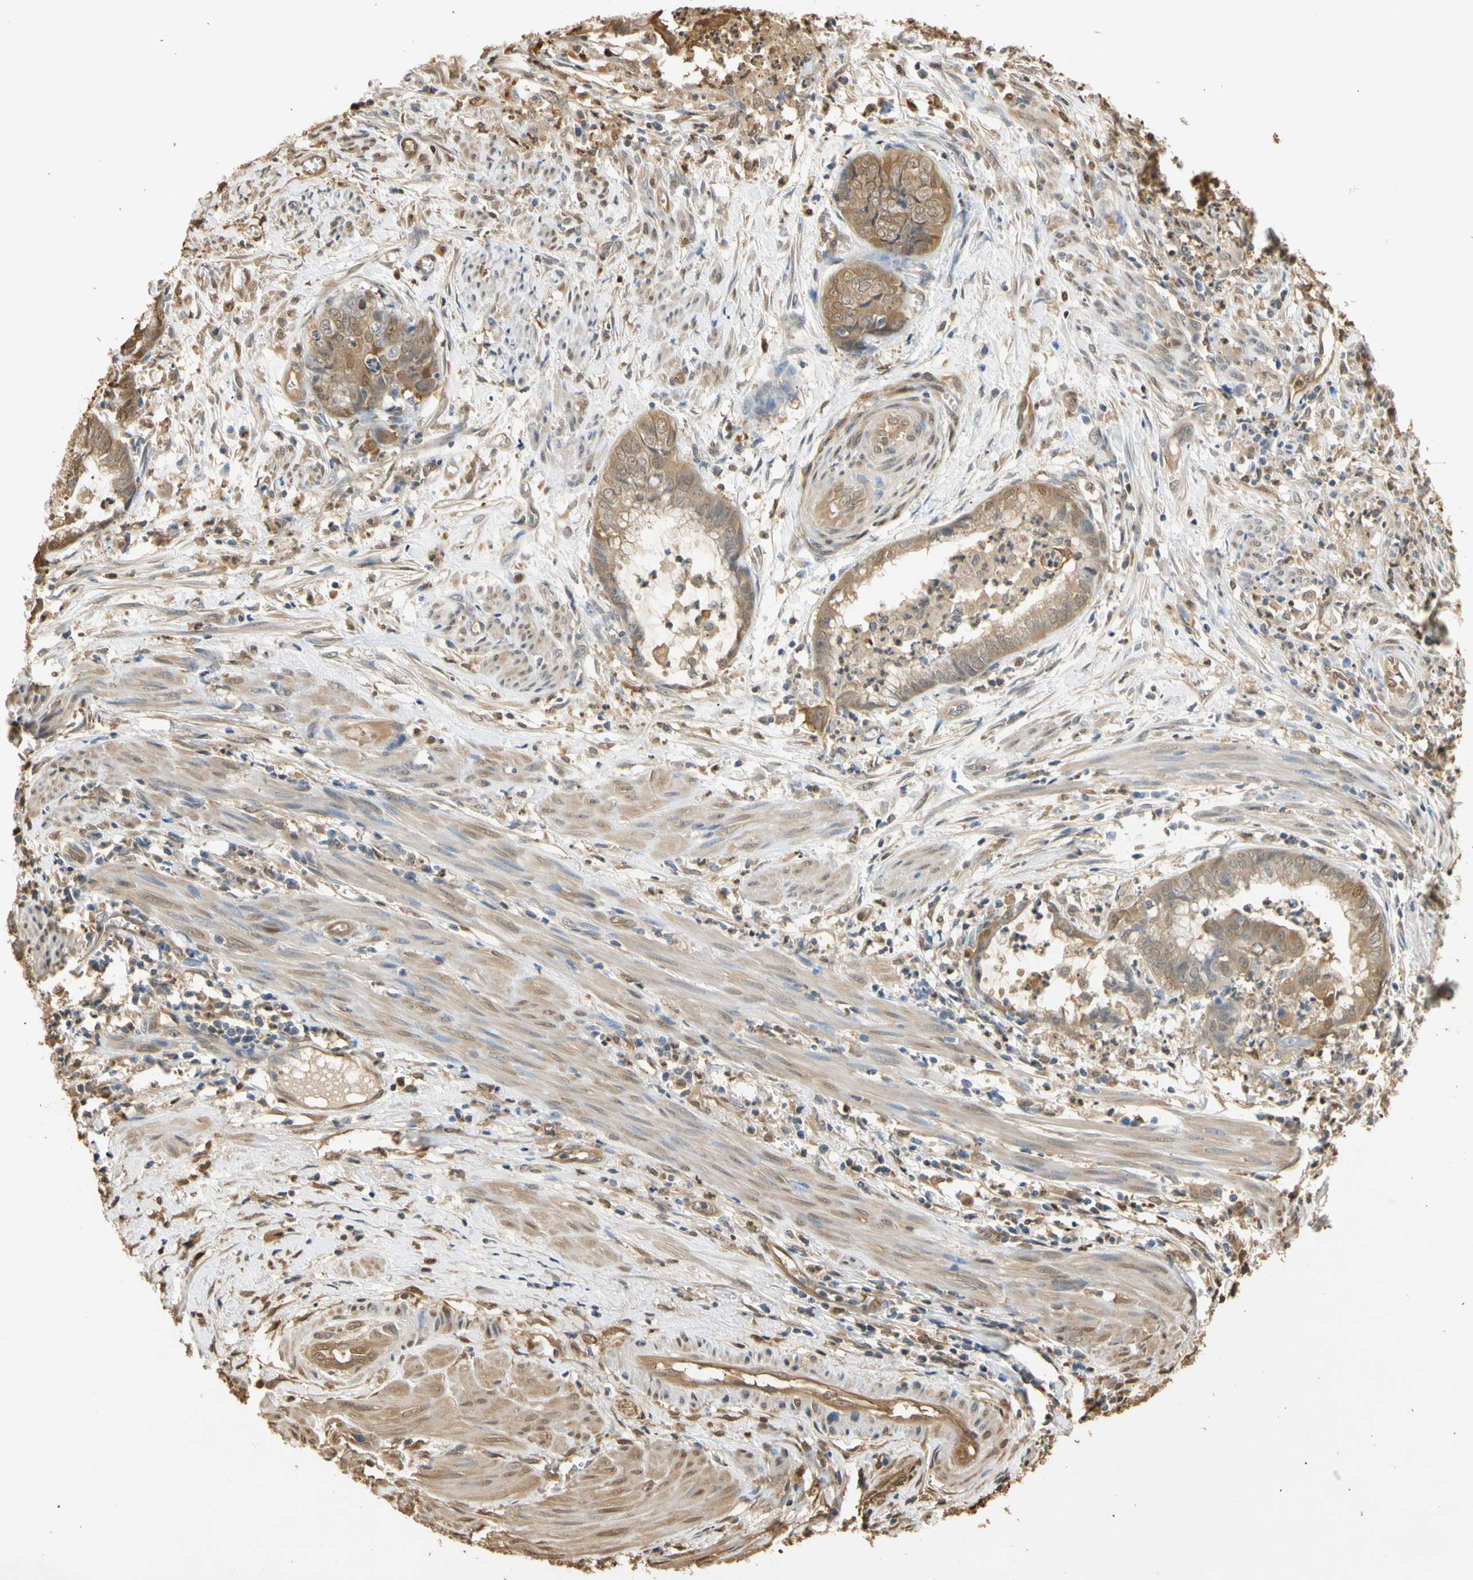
{"staining": {"intensity": "moderate", "quantity": ">75%", "location": "cytoplasmic/membranous,nuclear"}, "tissue": "endometrial cancer", "cell_type": "Tumor cells", "image_type": "cancer", "snomed": [{"axis": "morphology", "description": "Necrosis, NOS"}, {"axis": "morphology", "description": "Adenocarcinoma, NOS"}, {"axis": "topography", "description": "Endometrium"}], "caption": "Approximately >75% of tumor cells in endometrial cancer (adenocarcinoma) reveal moderate cytoplasmic/membranous and nuclear protein expression as visualized by brown immunohistochemical staining.", "gene": "S100A6", "patient": {"sex": "female", "age": 79}}